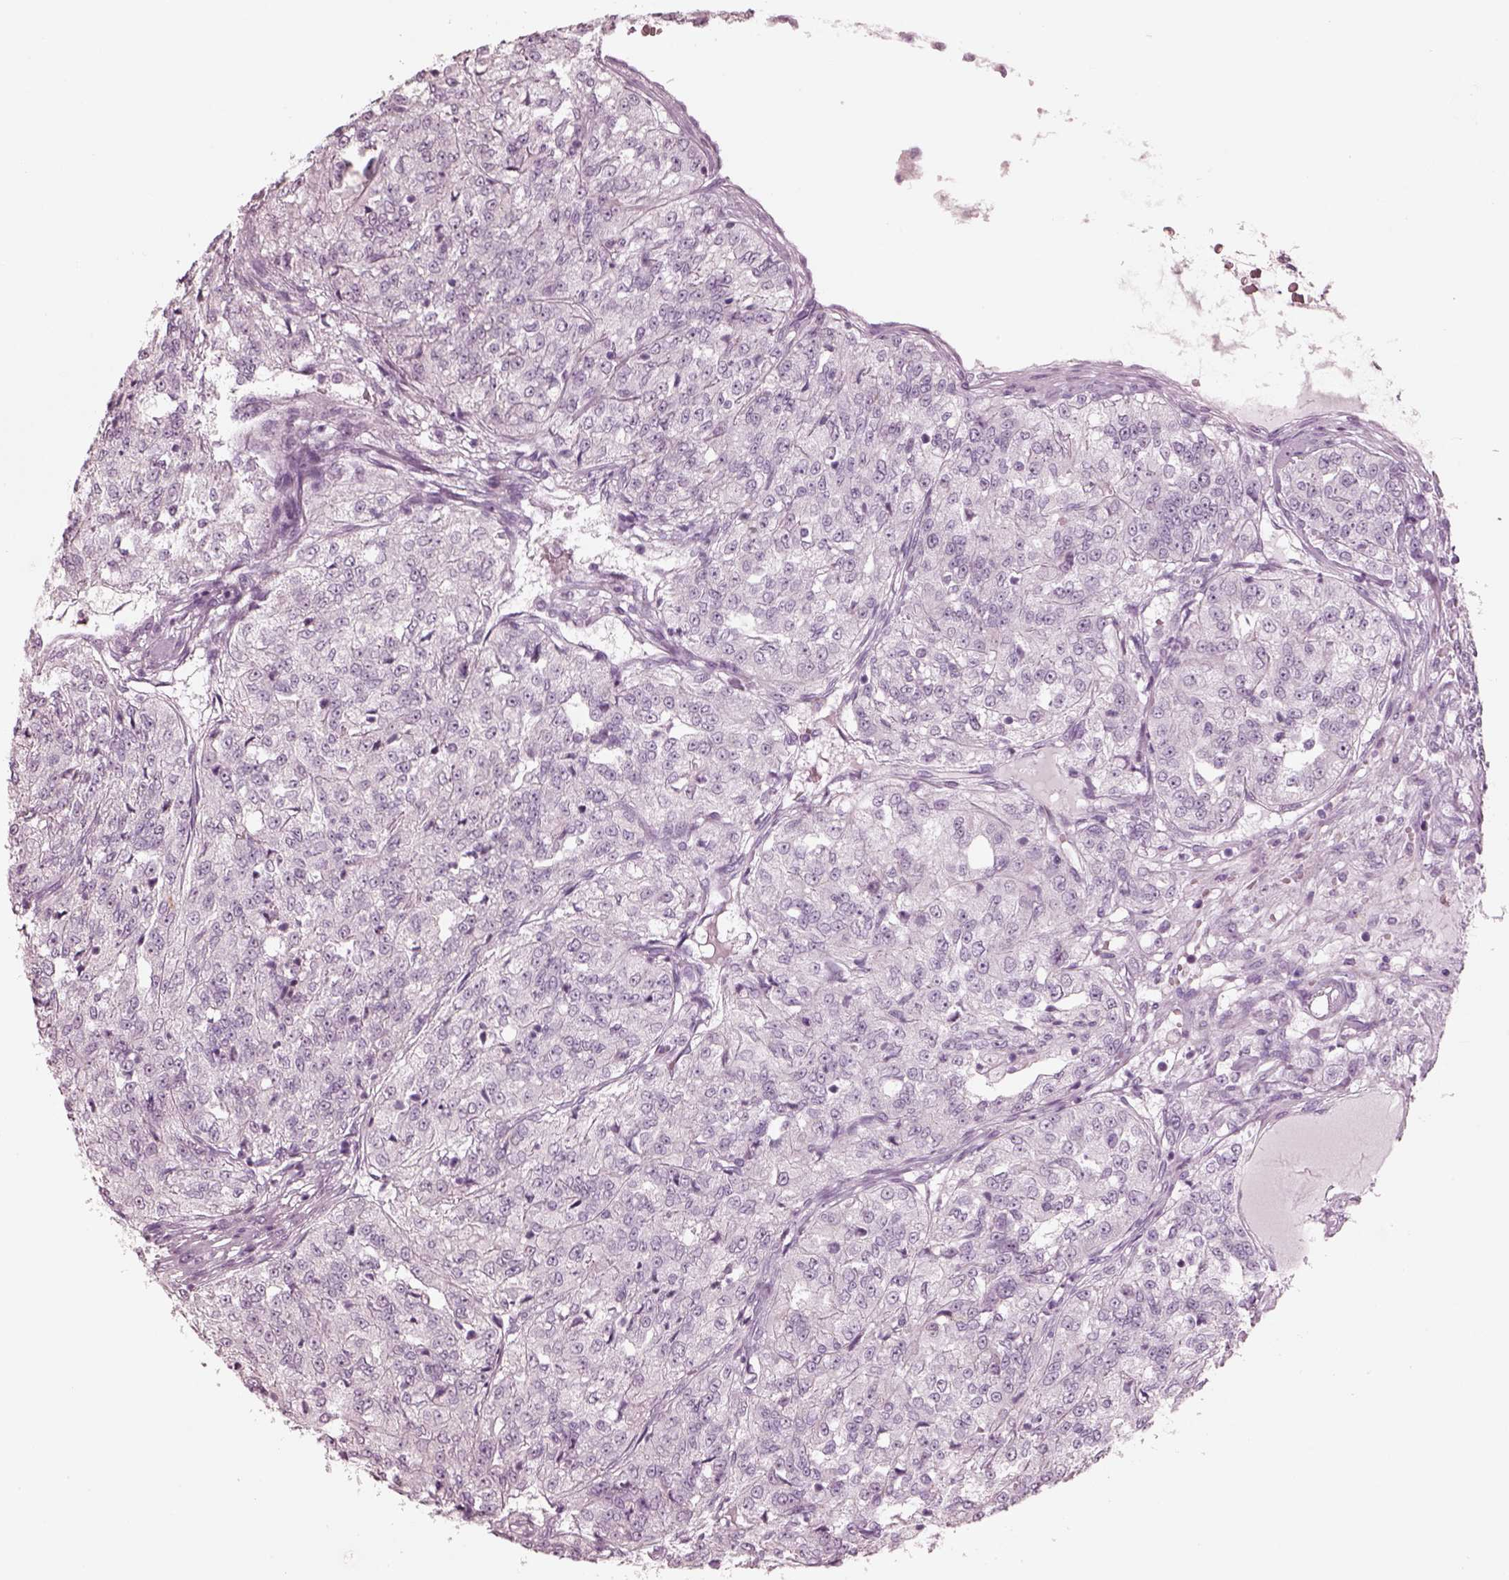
{"staining": {"intensity": "negative", "quantity": "none", "location": "none"}, "tissue": "renal cancer", "cell_type": "Tumor cells", "image_type": "cancer", "snomed": [{"axis": "morphology", "description": "Adenocarcinoma, NOS"}, {"axis": "topography", "description": "Kidney"}], "caption": "High power microscopy micrograph of an IHC histopathology image of renal cancer (adenocarcinoma), revealing no significant positivity in tumor cells.", "gene": "KRTAP24-1", "patient": {"sex": "female", "age": 63}}